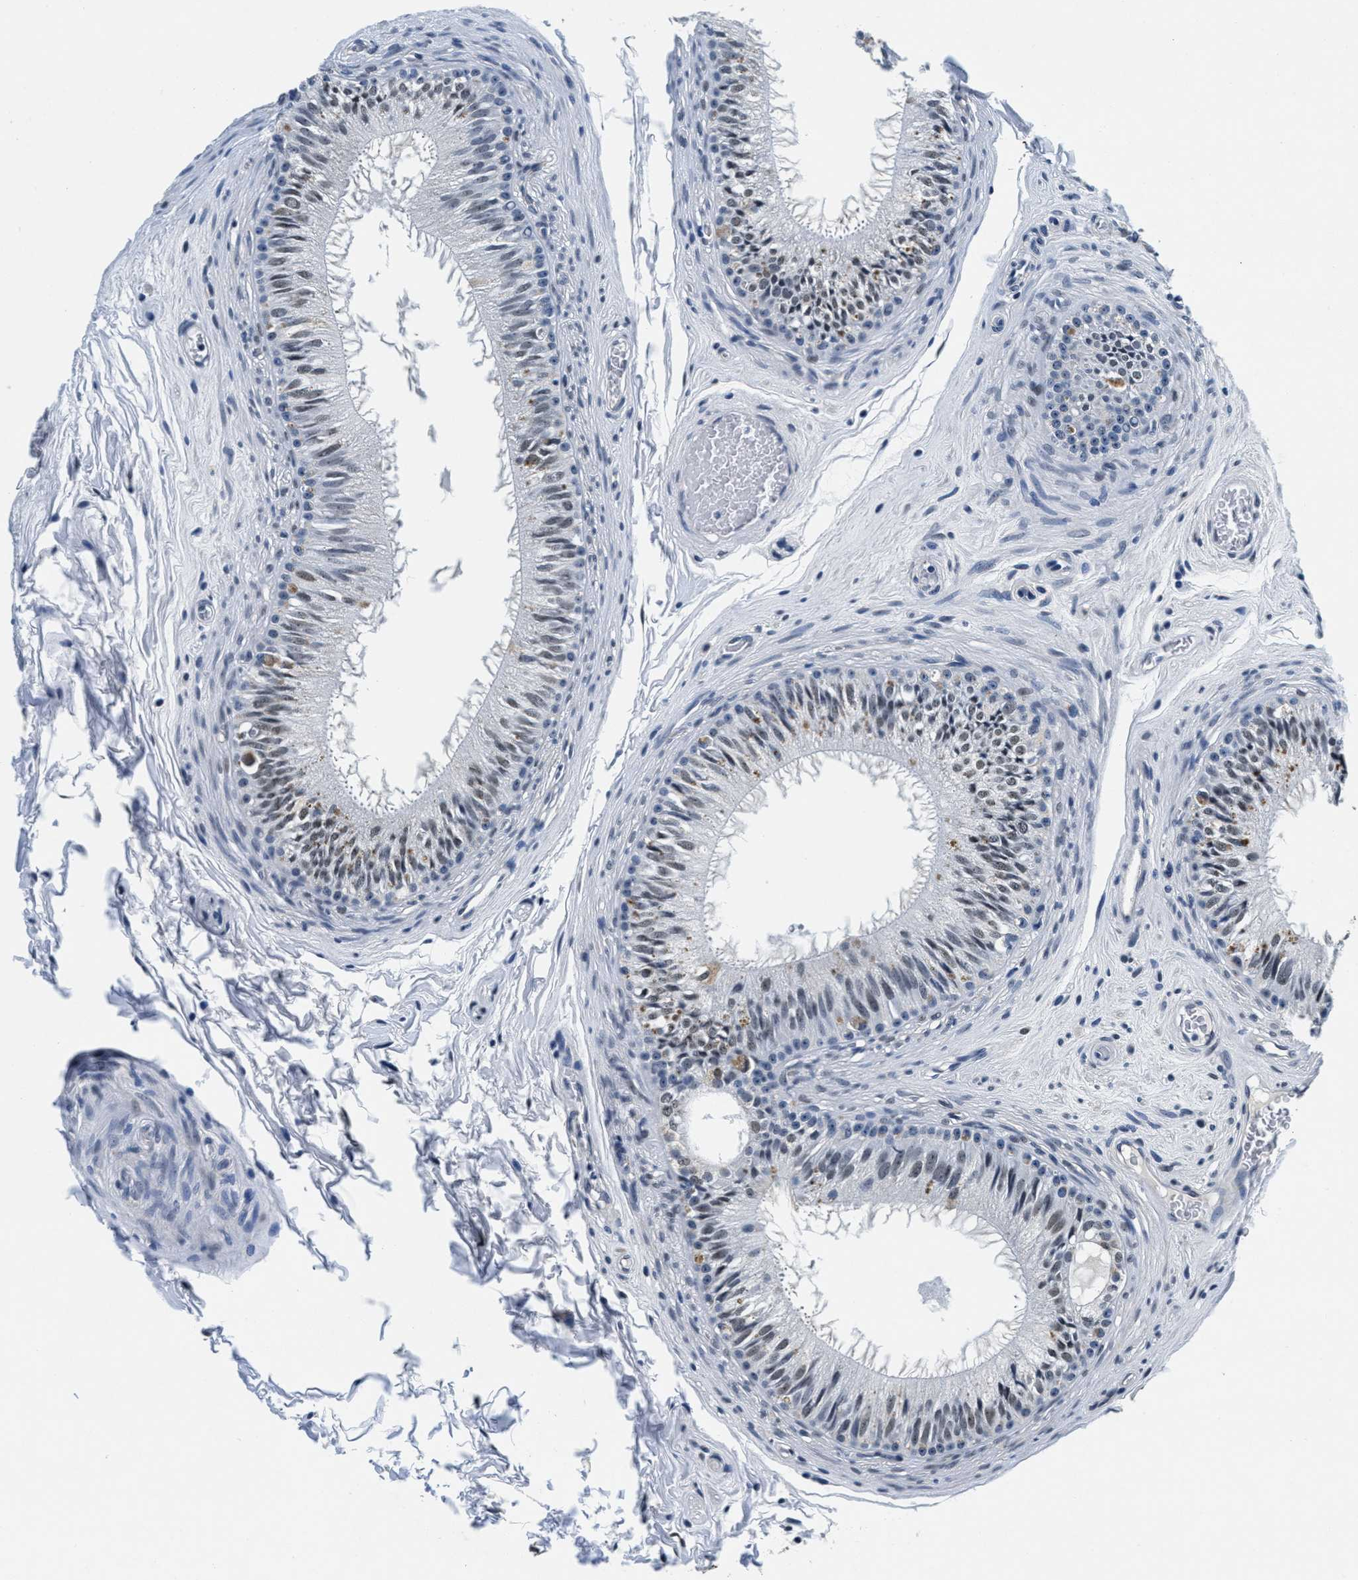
{"staining": {"intensity": "weak", "quantity": ">75%", "location": "nuclear"}, "tissue": "epididymis", "cell_type": "Glandular cells", "image_type": "normal", "snomed": [{"axis": "morphology", "description": "Normal tissue, NOS"}, {"axis": "topography", "description": "Testis"}, {"axis": "topography", "description": "Epididymis"}], "caption": "The immunohistochemical stain labels weak nuclear staining in glandular cells of benign epididymis.", "gene": "HS3ST2", "patient": {"sex": "male", "age": 36}}